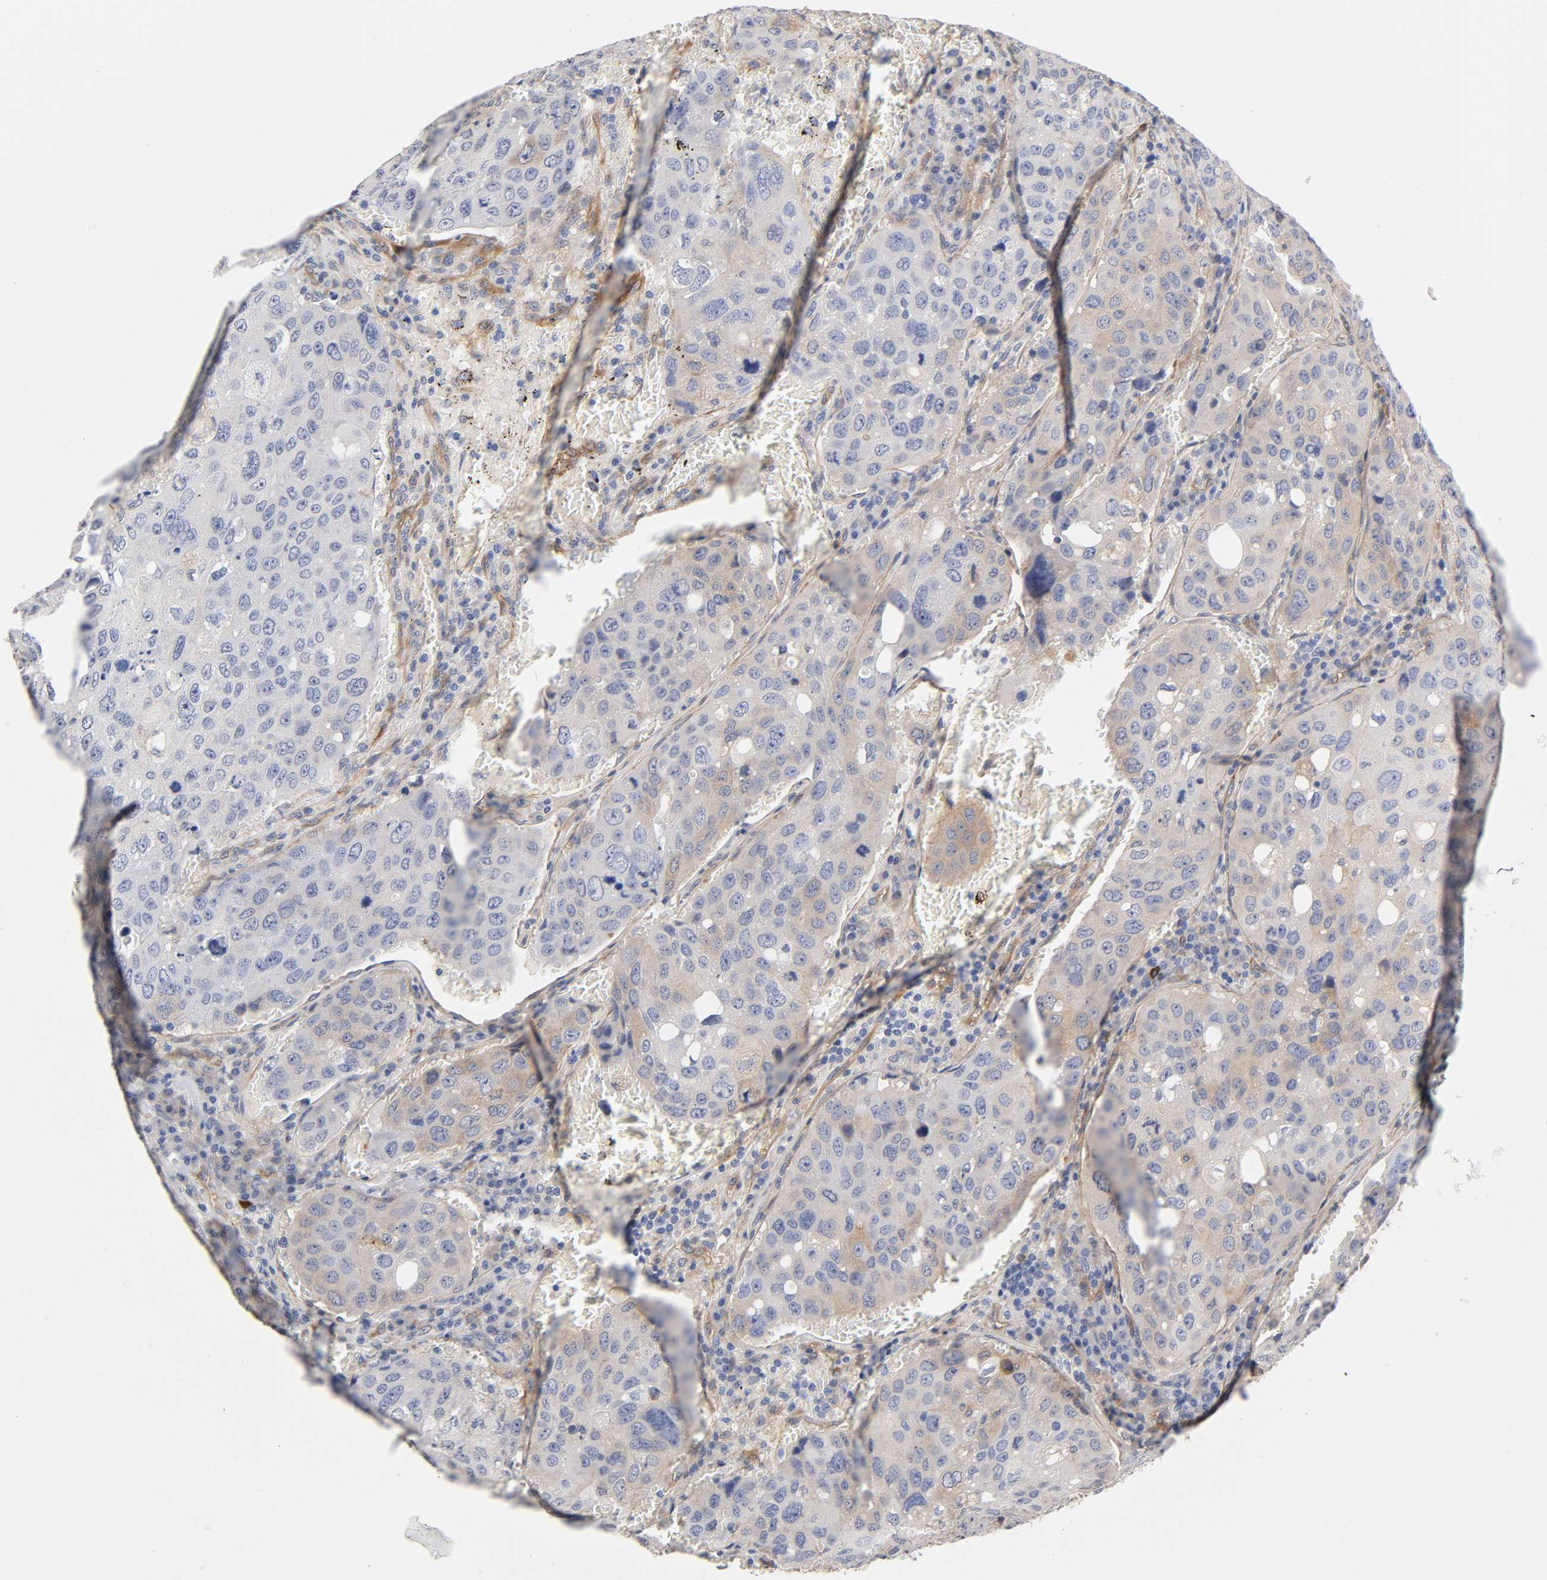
{"staining": {"intensity": "negative", "quantity": "none", "location": "none"}, "tissue": "urothelial cancer", "cell_type": "Tumor cells", "image_type": "cancer", "snomed": [{"axis": "morphology", "description": "Urothelial carcinoma, High grade"}, {"axis": "topography", "description": "Lymph node"}, {"axis": "topography", "description": "Urinary bladder"}], "caption": "Tumor cells are negative for protein expression in human urothelial cancer.", "gene": "RAB13", "patient": {"sex": "male", "age": 51}}